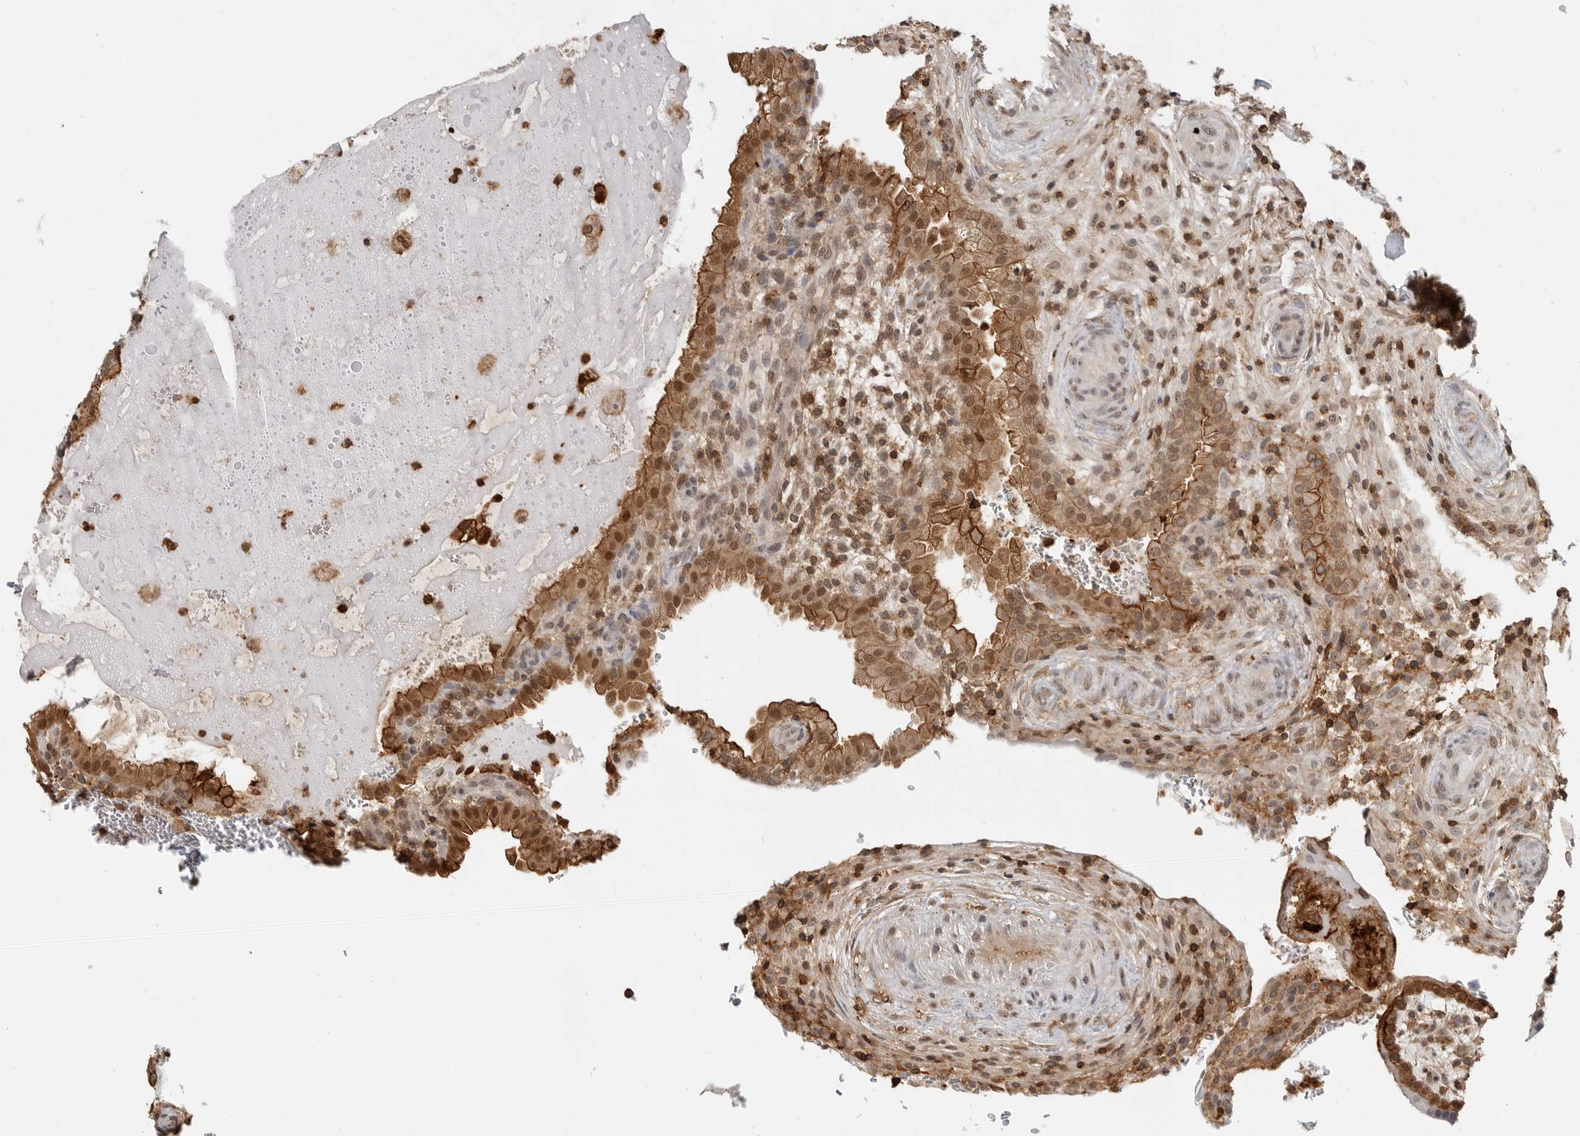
{"staining": {"intensity": "moderate", "quantity": ">75%", "location": "cytoplasmic/membranous,nuclear"}, "tissue": "placenta", "cell_type": "Decidual cells", "image_type": "normal", "snomed": [{"axis": "morphology", "description": "Normal tissue, NOS"}, {"axis": "topography", "description": "Placenta"}], "caption": "Moderate cytoplasmic/membranous,nuclear protein expression is present in about >75% of decidual cells in placenta. (DAB (3,3'-diaminobenzidine) IHC, brown staining for protein, blue staining for nuclei).", "gene": "ANXA11", "patient": {"sex": "female", "age": 35}}